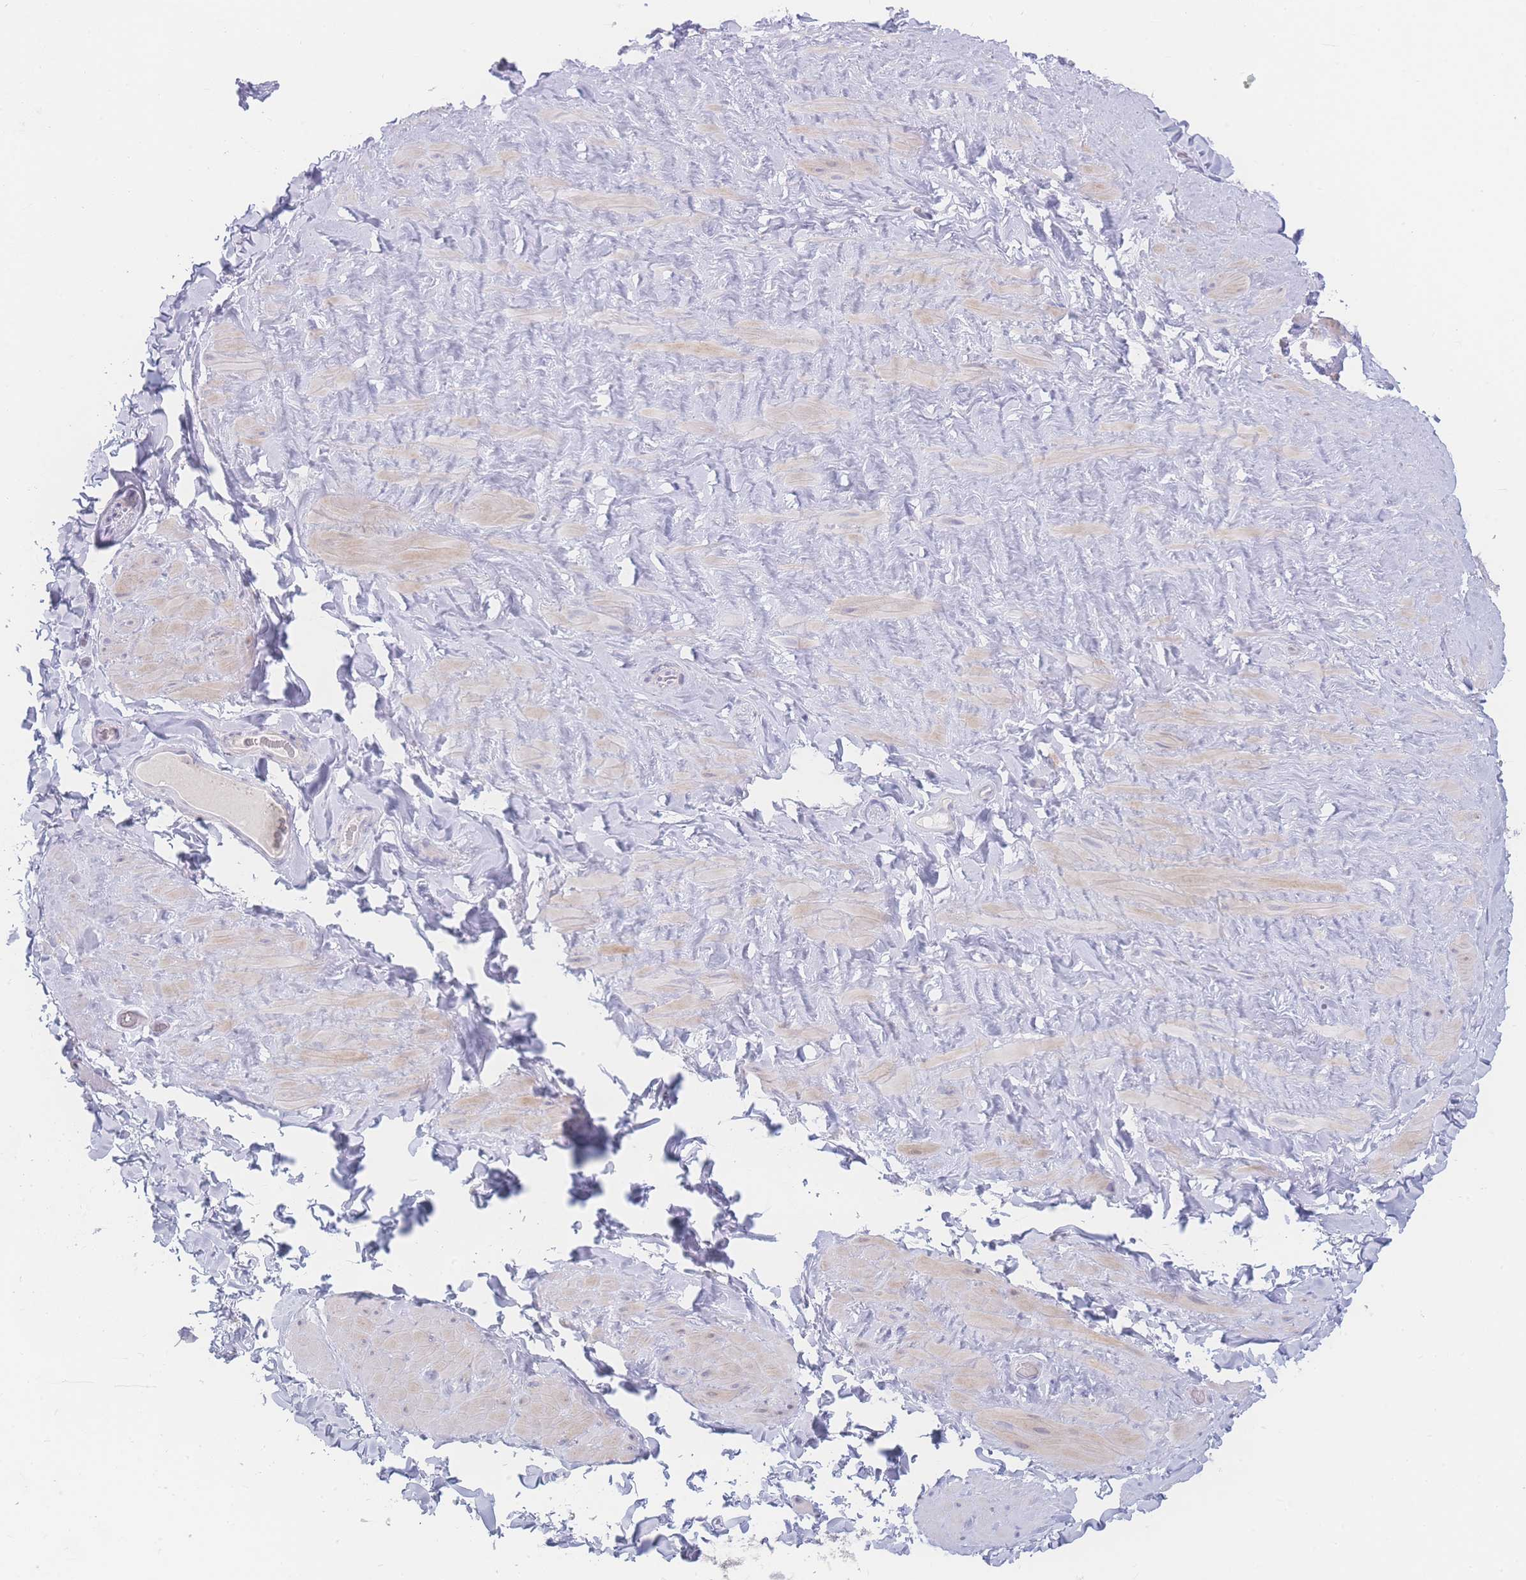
{"staining": {"intensity": "negative", "quantity": "none", "location": "none"}, "tissue": "adipose tissue", "cell_type": "Adipocytes", "image_type": "normal", "snomed": [{"axis": "morphology", "description": "Normal tissue, NOS"}, {"axis": "topography", "description": "Soft tissue"}, {"axis": "topography", "description": "Vascular tissue"}], "caption": "Immunohistochemistry (IHC) image of unremarkable human adipose tissue stained for a protein (brown), which demonstrates no positivity in adipocytes. Nuclei are stained in blue.", "gene": "PRSS22", "patient": {"sex": "male", "age": 41}}